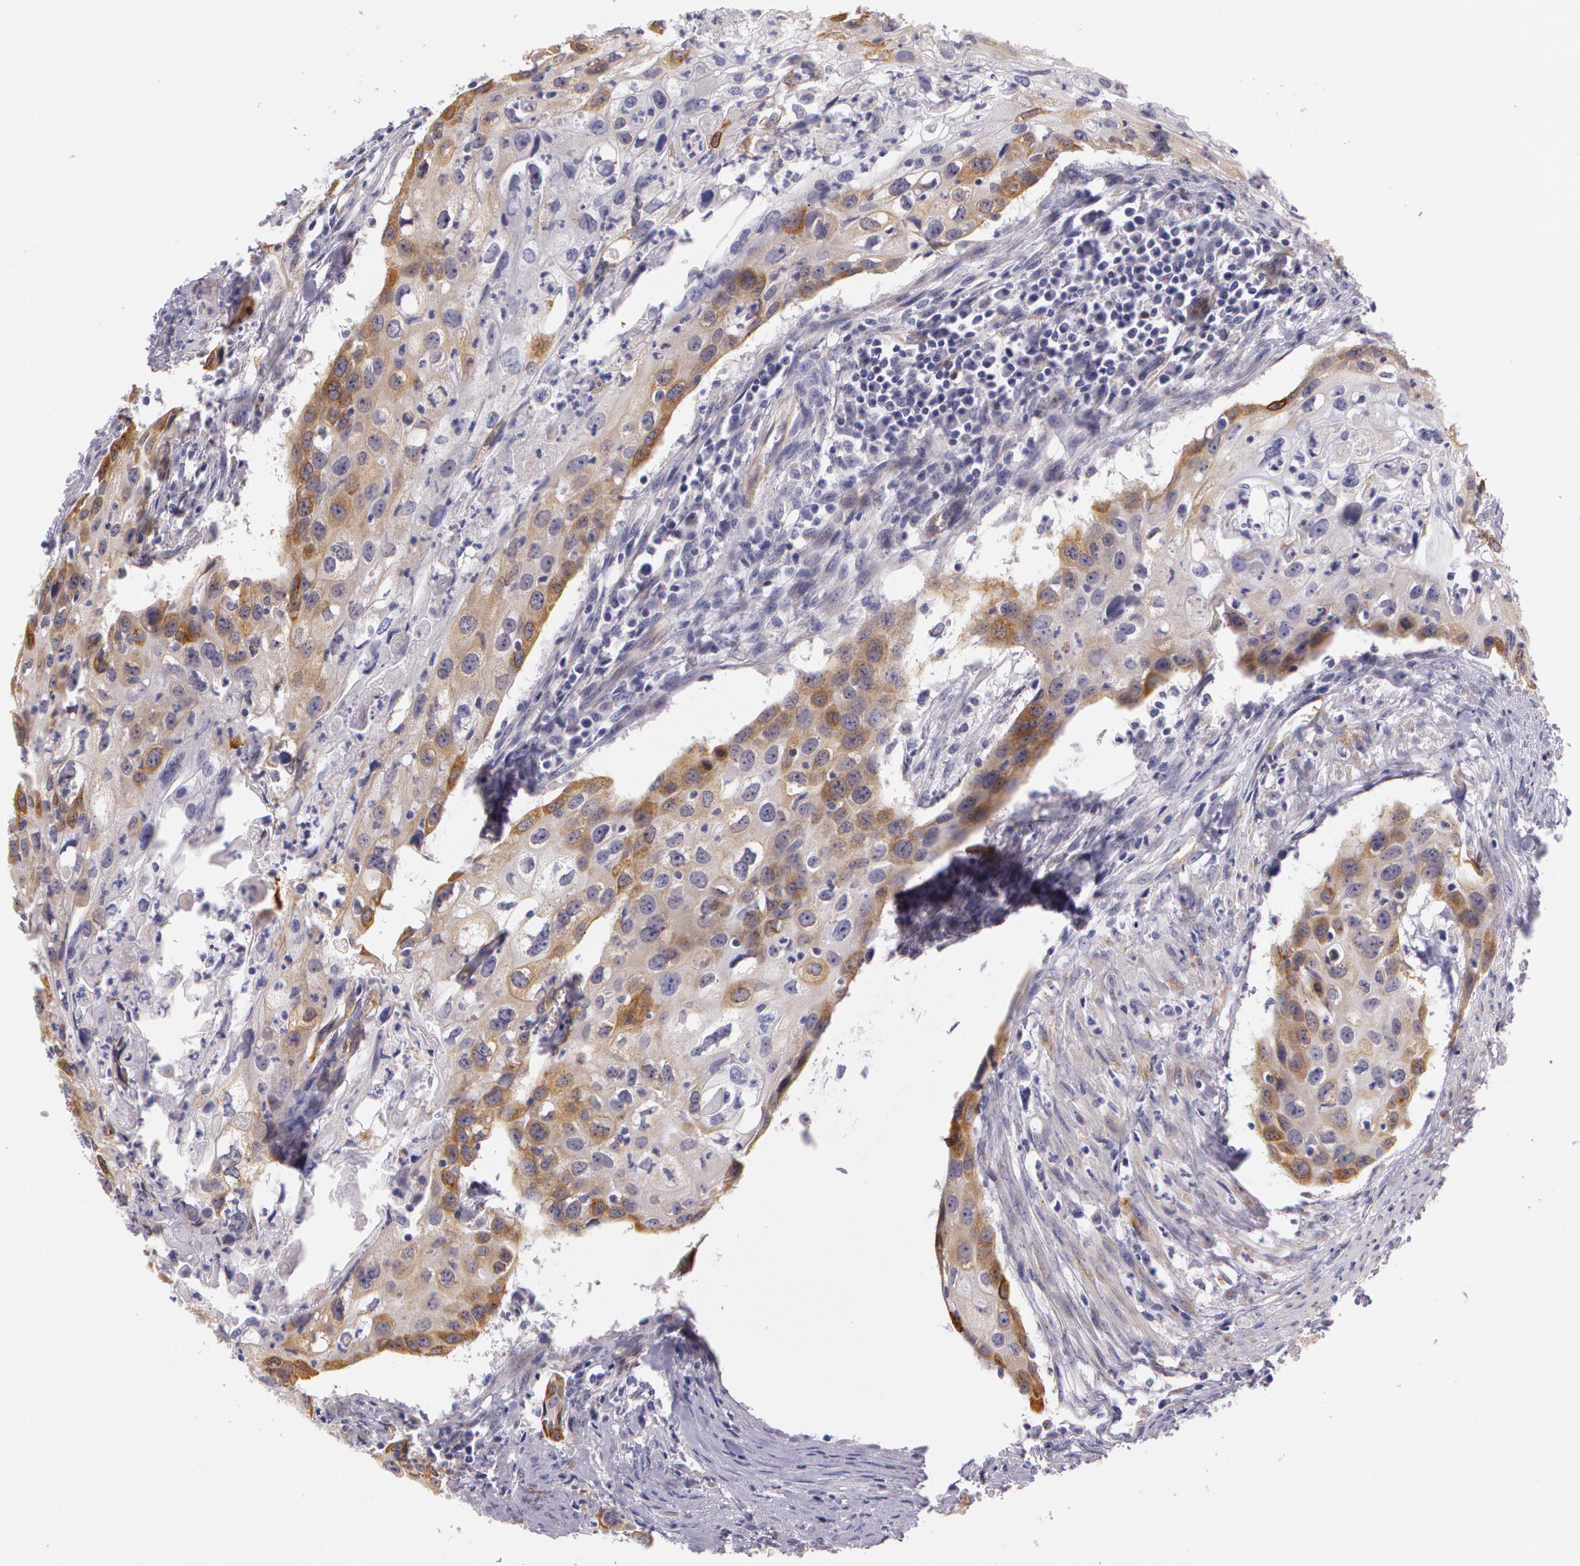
{"staining": {"intensity": "moderate", "quantity": "25%-75%", "location": "cytoplasmic/membranous"}, "tissue": "urothelial cancer", "cell_type": "Tumor cells", "image_type": "cancer", "snomed": [{"axis": "morphology", "description": "Urothelial carcinoma, High grade"}, {"axis": "topography", "description": "Urinary bladder"}], "caption": "DAB (3,3'-diaminobenzidine) immunohistochemical staining of urothelial carcinoma (high-grade) shows moderate cytoplasmic/membranous protein expression in about 25%-75% of tumor cells.", "gene": "APP", "patient": {"sex": "male", "age": 54}}